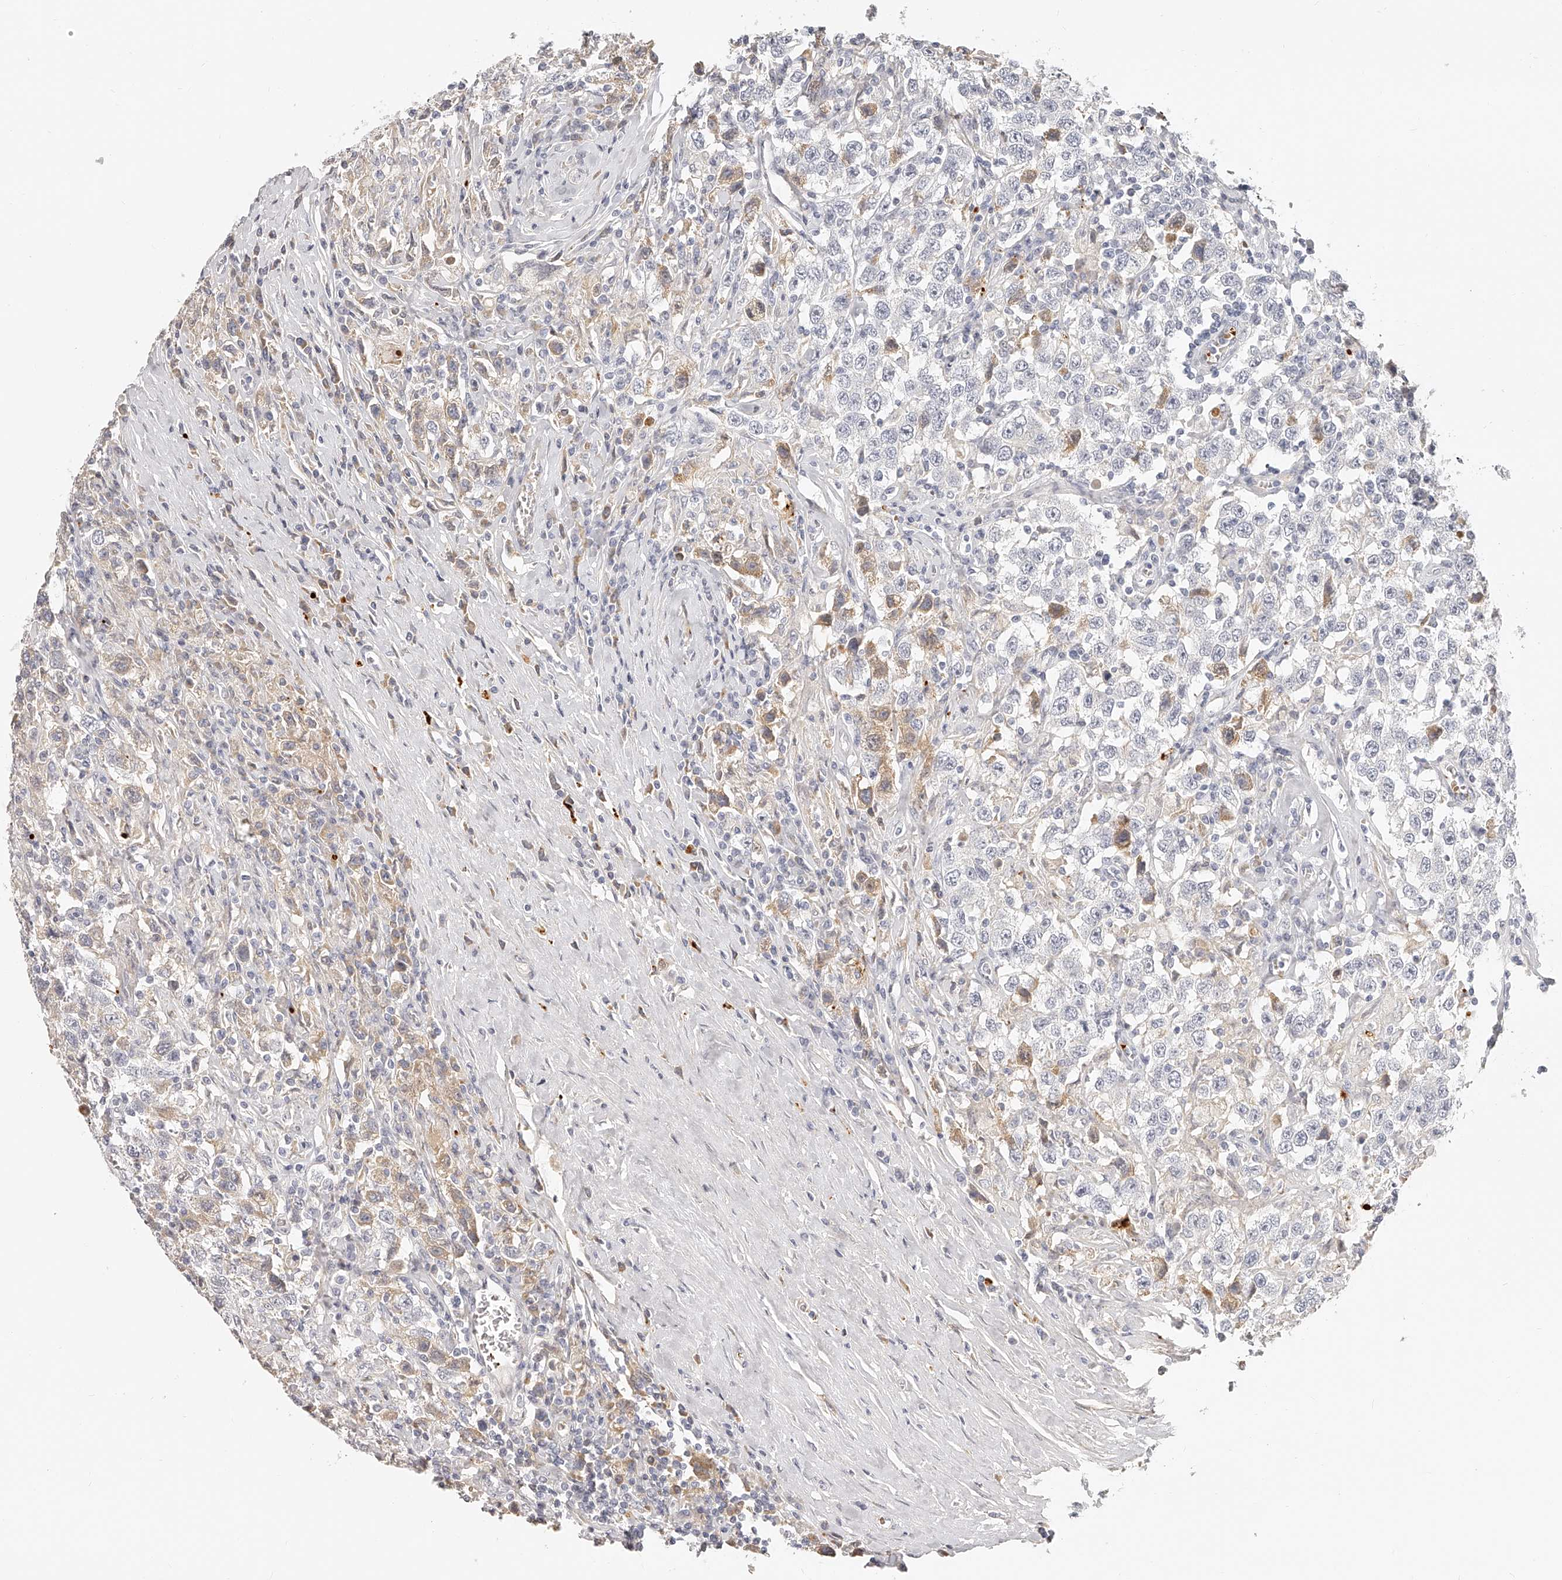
{"staining": {"intensity": "weak", "quantity": "<25%", "location": "cytoplasmic/membranous"}, "tissue": "testis cancer", "cell_type": "Tumor cells", "image_type": "cancer", "snomed": [{"axis": "morphology", "description": "Seminoma, NOS"}, {"axis": "topography", "description": "Testis"}], "caption": "DAB (3,3'-diaminobenzidine) immunohistochemical staining of human seminoma (testis) reveals no significant expression in tumor cells.", "gene": "ITGB3", "patient": {"sex": "male", "age": 41}}